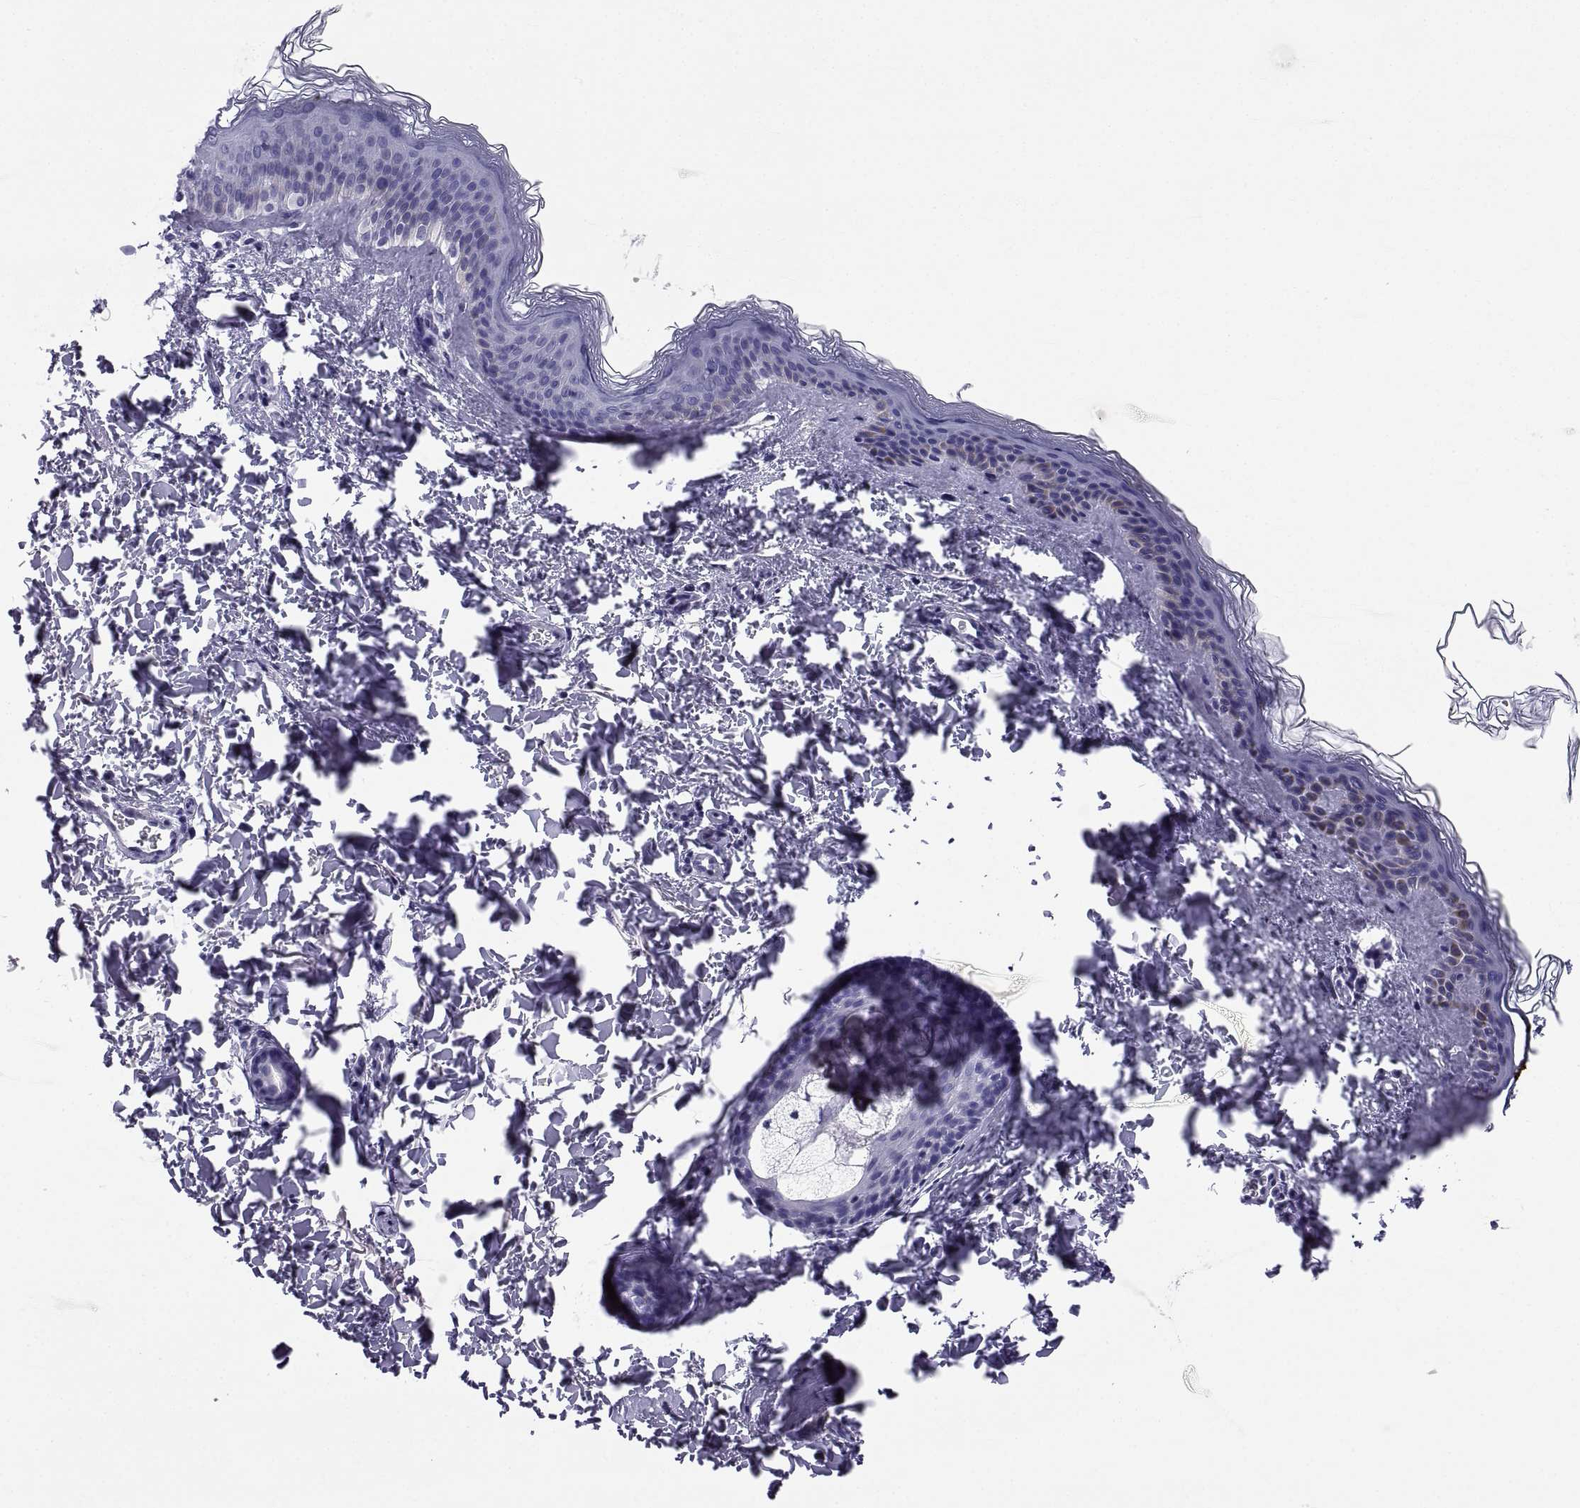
{"staining": {"intensity": "negative", "quantity": "none", "location": "none"}, "tissue": "skin cancer", "cell_type": "Tumor cells", "image_type": "cancer", "snomed": [{"axis": "morphology", "description": "Normal tissue, NOS"}, {"axis": "morphology", "description": "Basal cell carcinoma"}, {"axis": "topography", "description": "Skin"}], "caption": "IHC micrograph of neoplastic tissue: human skin cancer (basal cell carcinoma) stained with DAB (3,3'-diaminobenzidine) demonstrates no significant protein expression in tumor cells. The staining is performed using DAB brown chromogen with nuclei counter-stained in using hematoxylin.", "gene": "PCSK1N", "patient": {"sex": "male", "age": 46}}